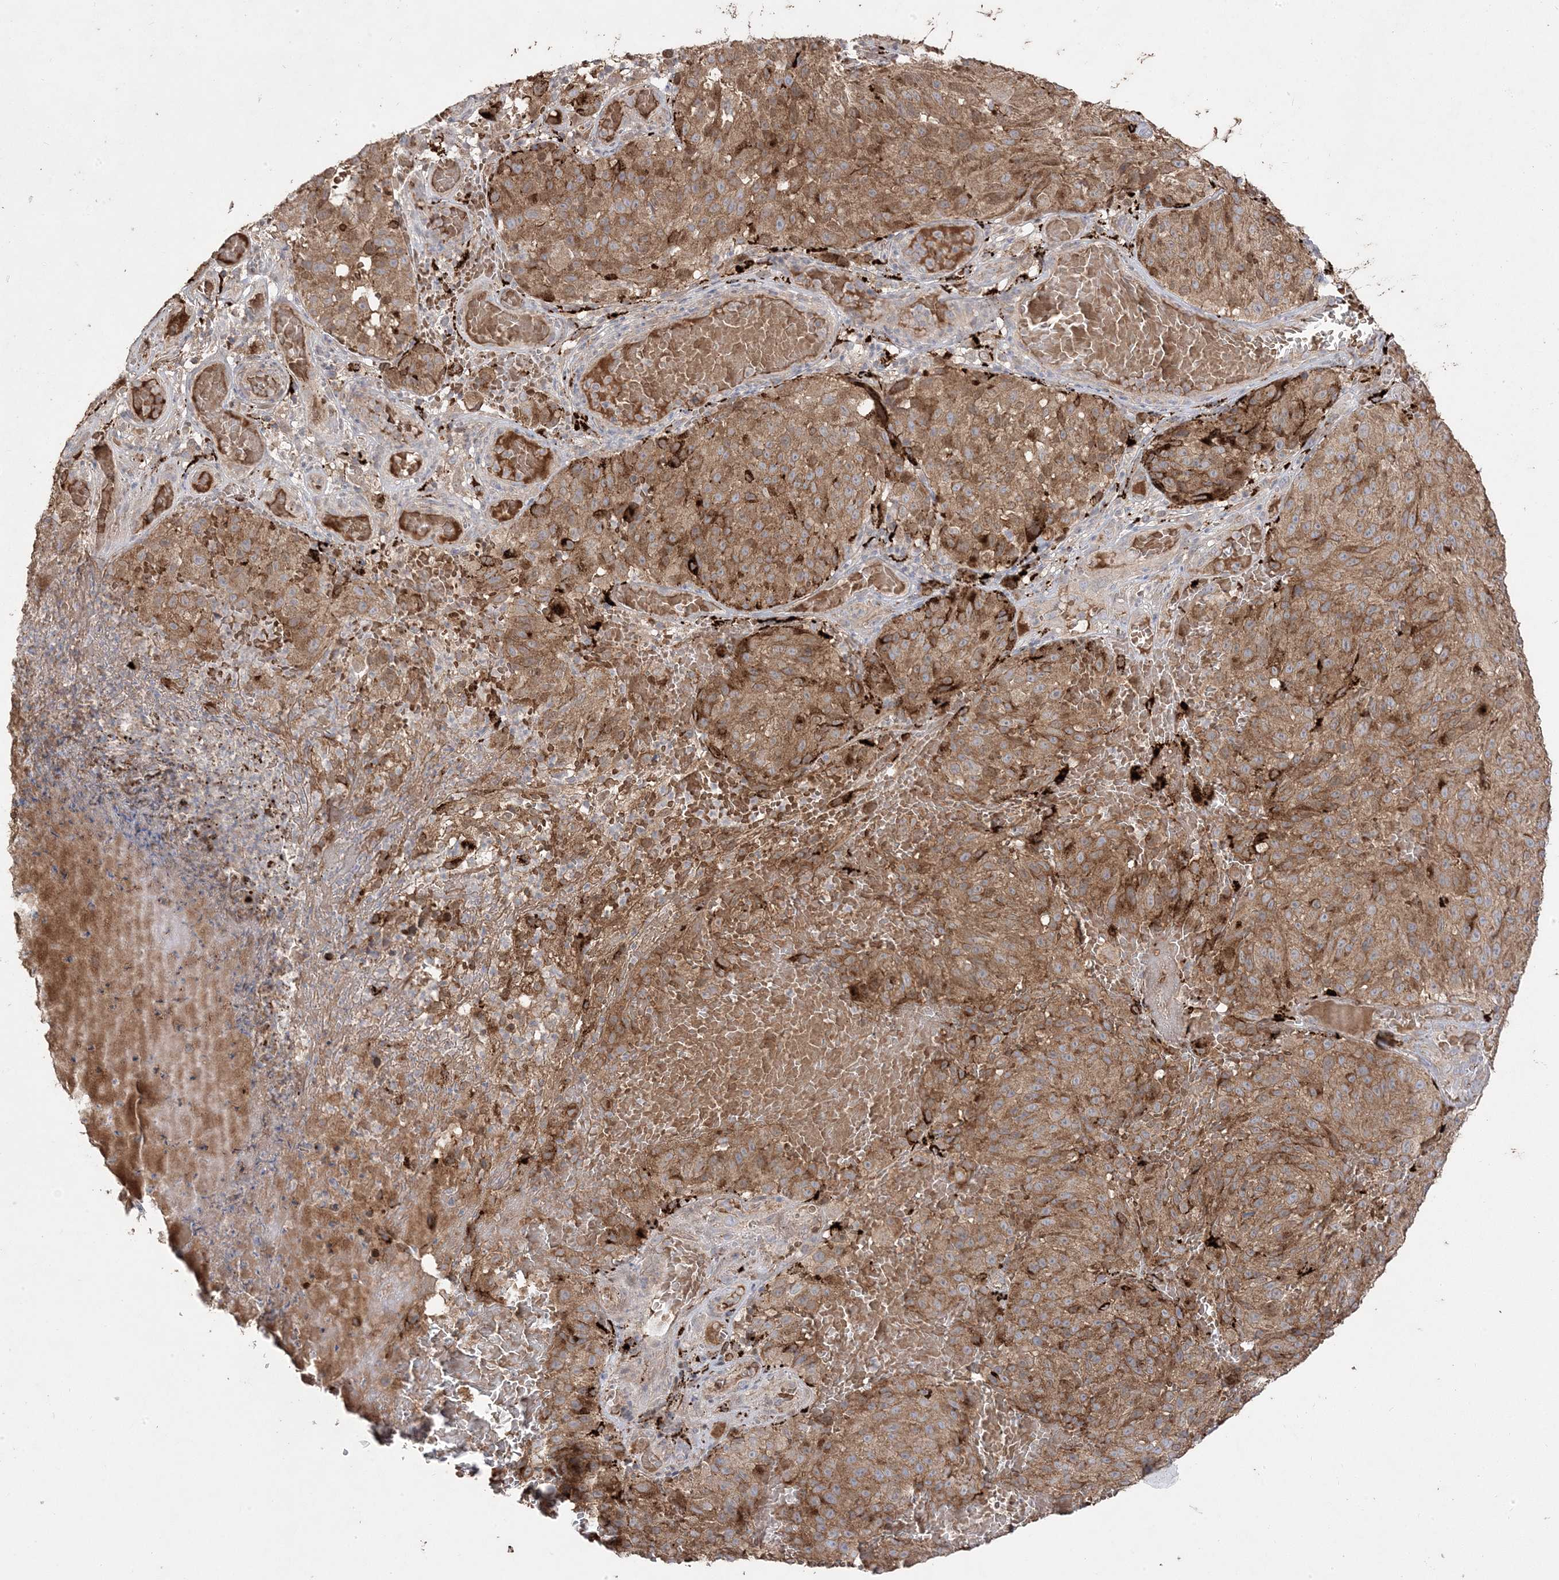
{"staining": {"intensity": "moderate", "quantity": ">75%", "location": "cytoplasmic/membranous"}, "tissue": "melanoma", "cell_type": "Tumor cells", "image_type": "cancer", "snomed": [{"axis": "morphology", "description": "Malignant melanoma, NOS"}, {"axis": "topography", "description": "Skin"}], "caption": "Immunohistochemical staining of melanoma exhibits moderate cytoplasmic/membranous protein expression in approximately >75% of tumor cells. (brown staining indicates protein expression, while blue staining denotes nuclei).", "gene": "PPOX", "patient": {"sex": "male", "age": 83}}